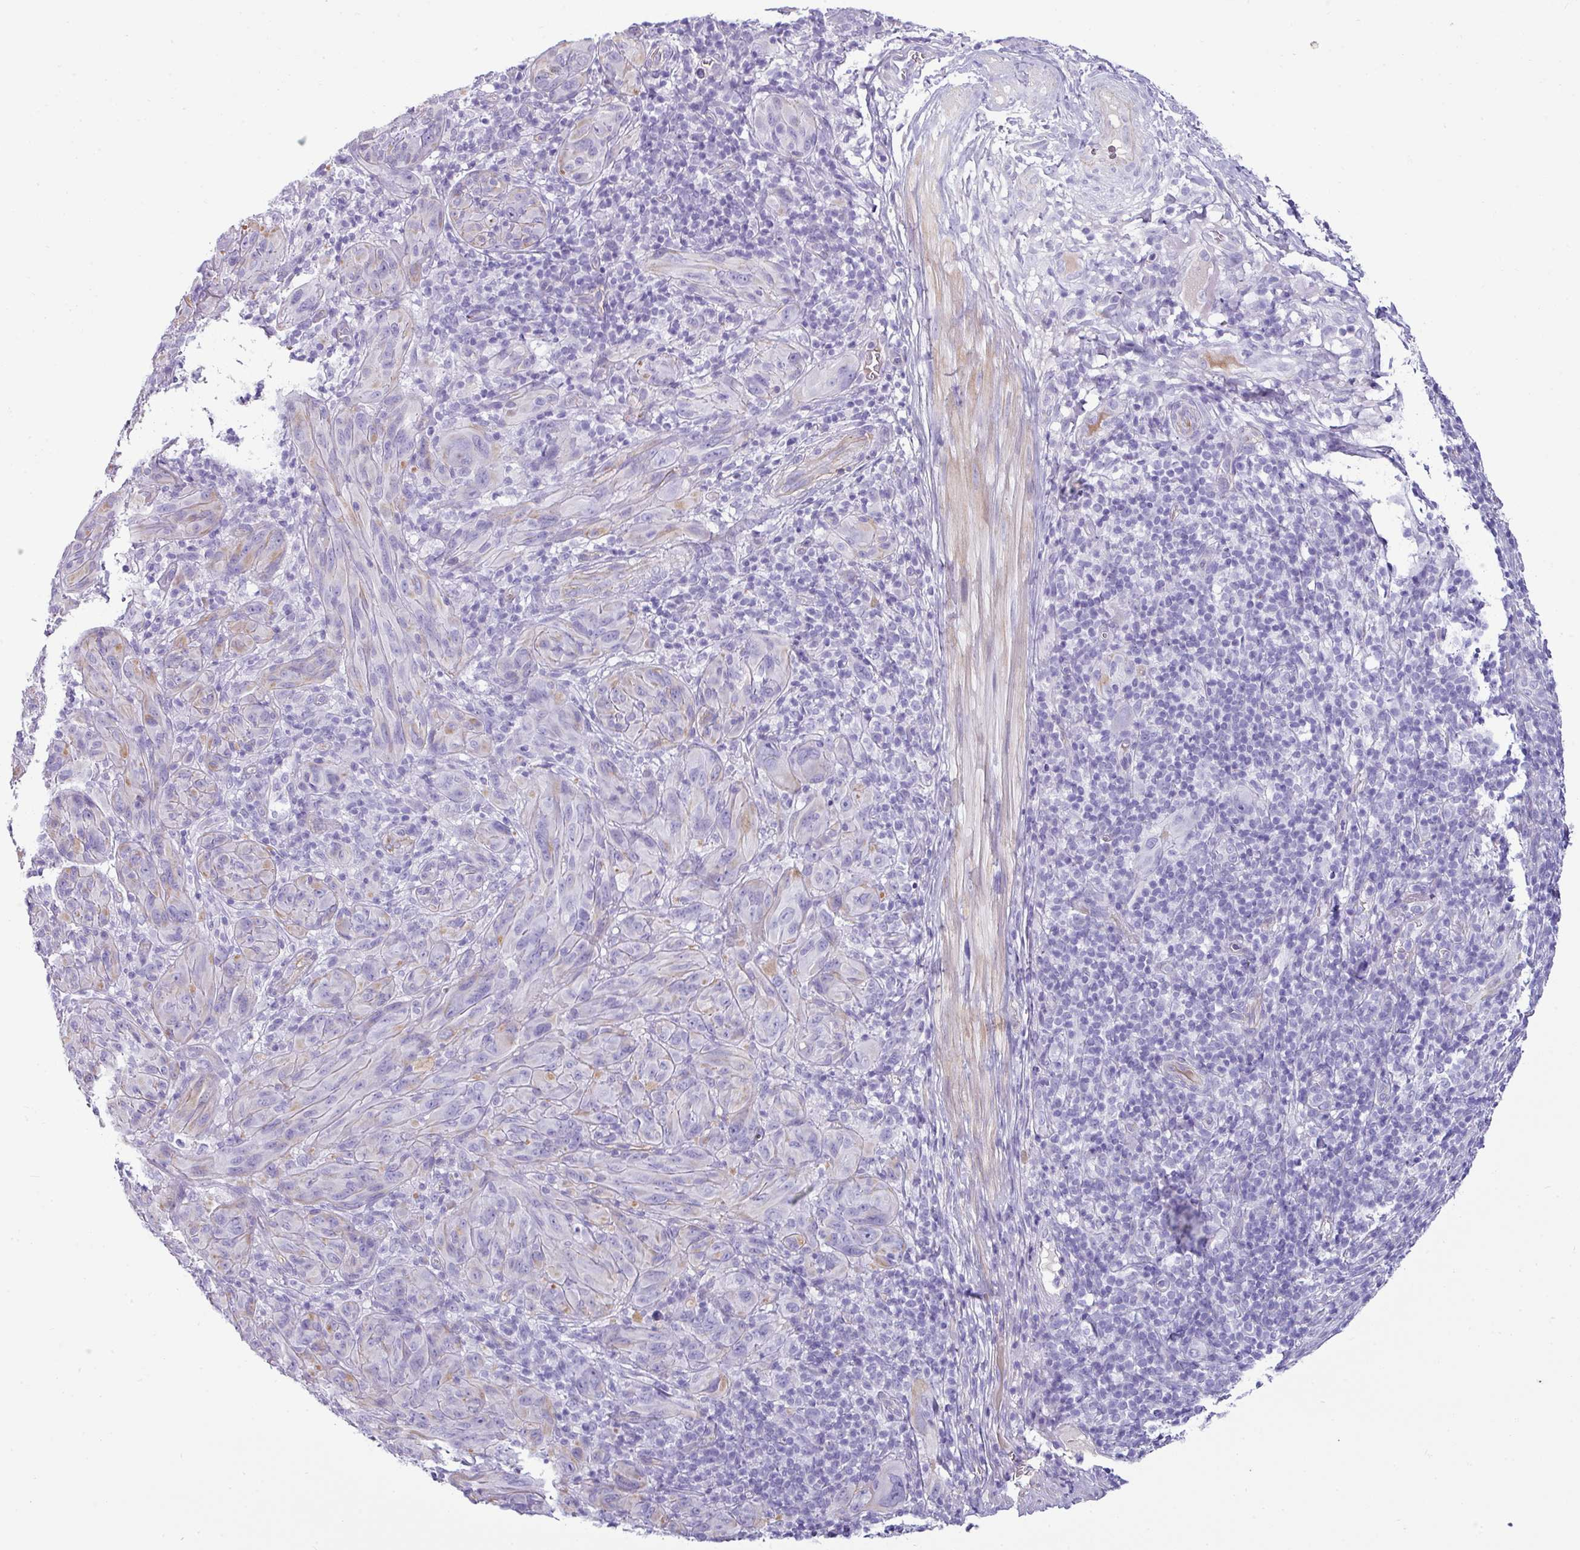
{"staining": {"intensity": "negative", "quantity": "none", "location": "none"}, "tissue": "melanoma", "cell_type": "Tumor cells", "image_type": "cancer", "snomed": [{"axis": "morphology", "description": "Malignant melanoma, NOS"}, {"axis": "topography", "description": "Skin of head"}], "caption": "An immunohistochemistry (IHC) histopathology image of malignant melanoma is shown. There is no staining in tumor cells of malignant melanoma.", "gene": "VCX2", "patient": {"sex": "male", "age": 96}}